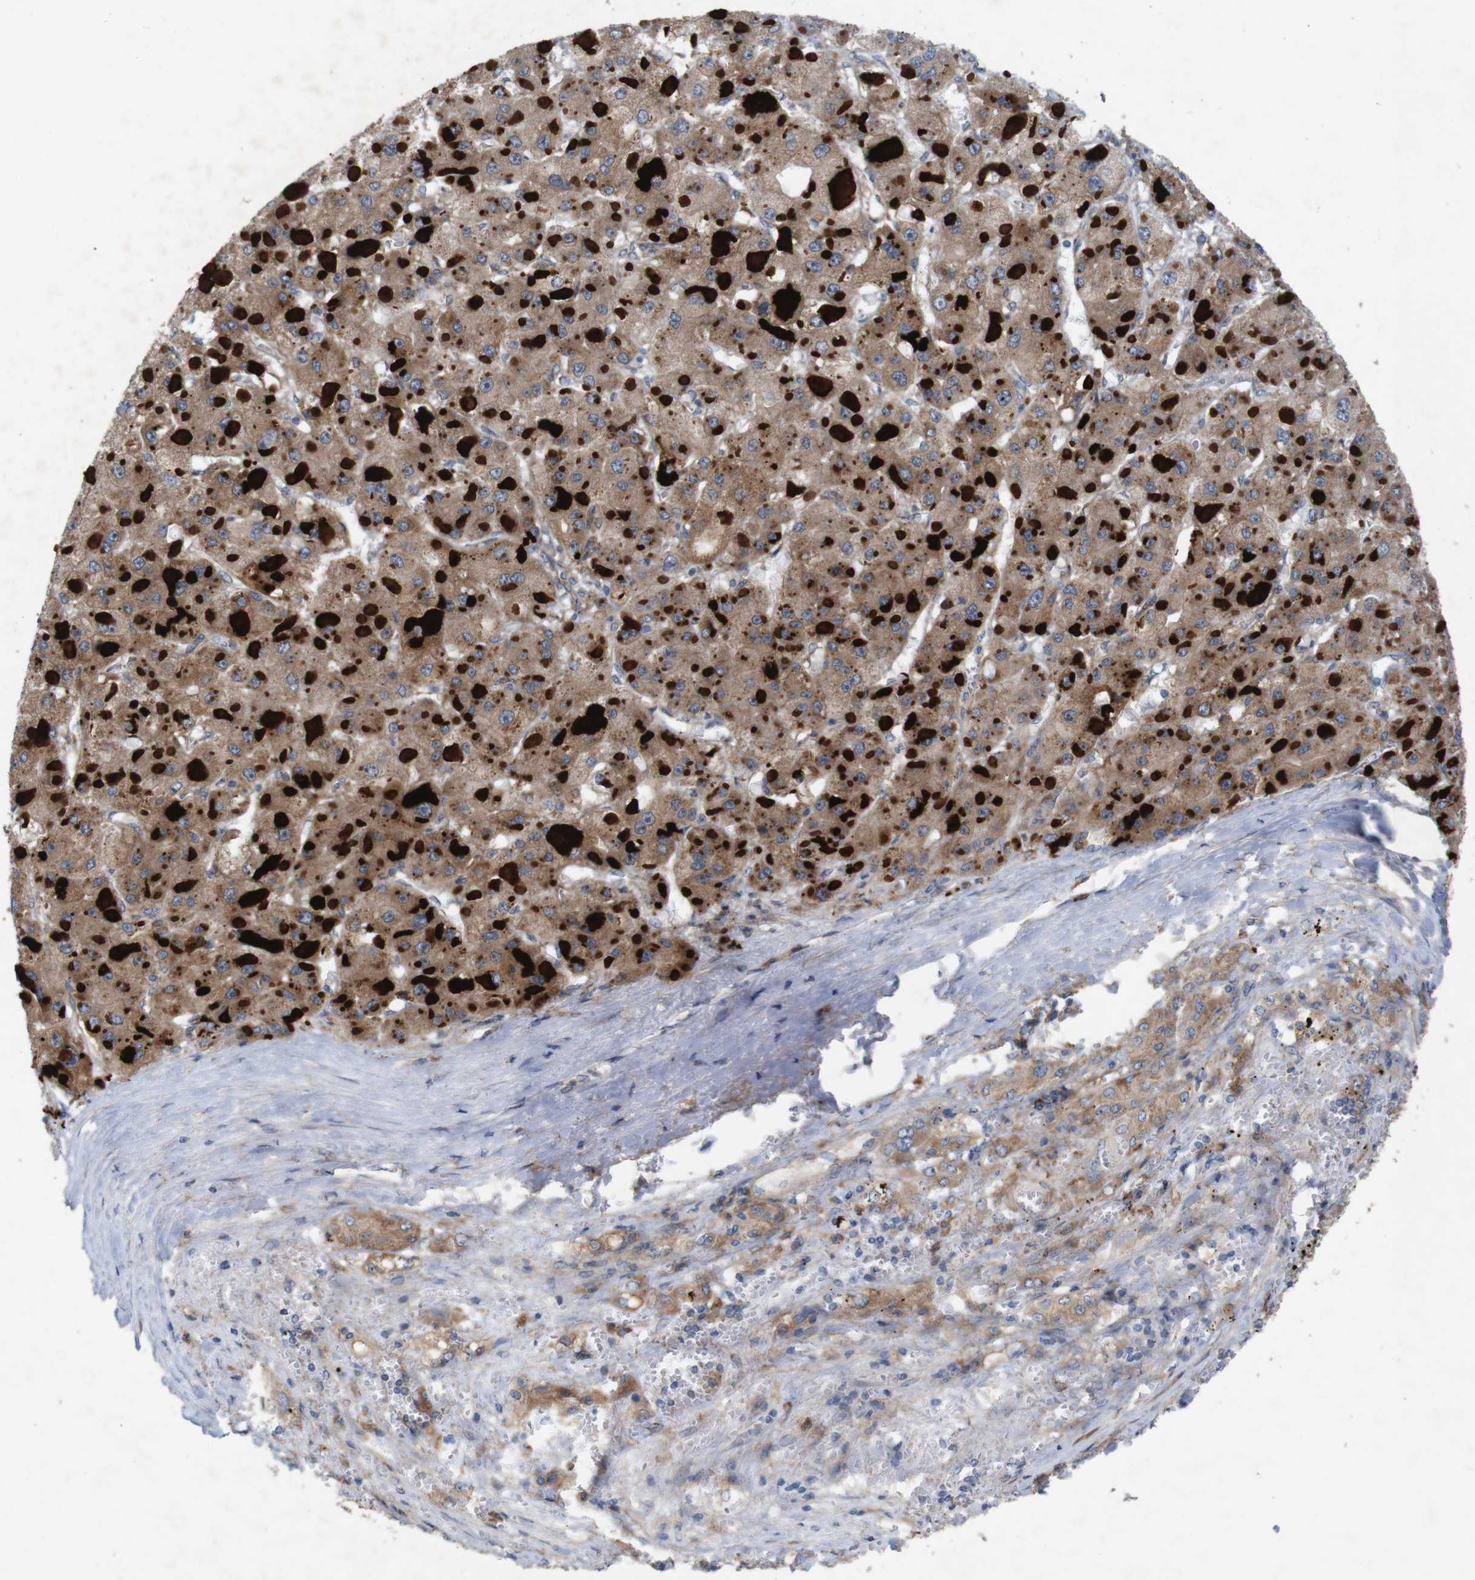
{"staining": {"intensity": "moderate", "quantity": ">75%", "location": "cytoplasmic/membranous"}, "tissue": "liver cancer", "cell_type": "Tumor cells", "image_type": "cancer", "snomed": [{"axis": "morphology", "description": "Carcinoma, Hepatocellular, NOS"}, {"axis": "topography", "description": "Liver"}], "caption": "Immunohistochemical staining of liver hepatocellular carcinoma displays moderate cytoplasmic/membranous protein staining in approximately >75% of tumor cells.", "gene": "SIGLEC8", "patient": {"sex": "female", "age": 73}}